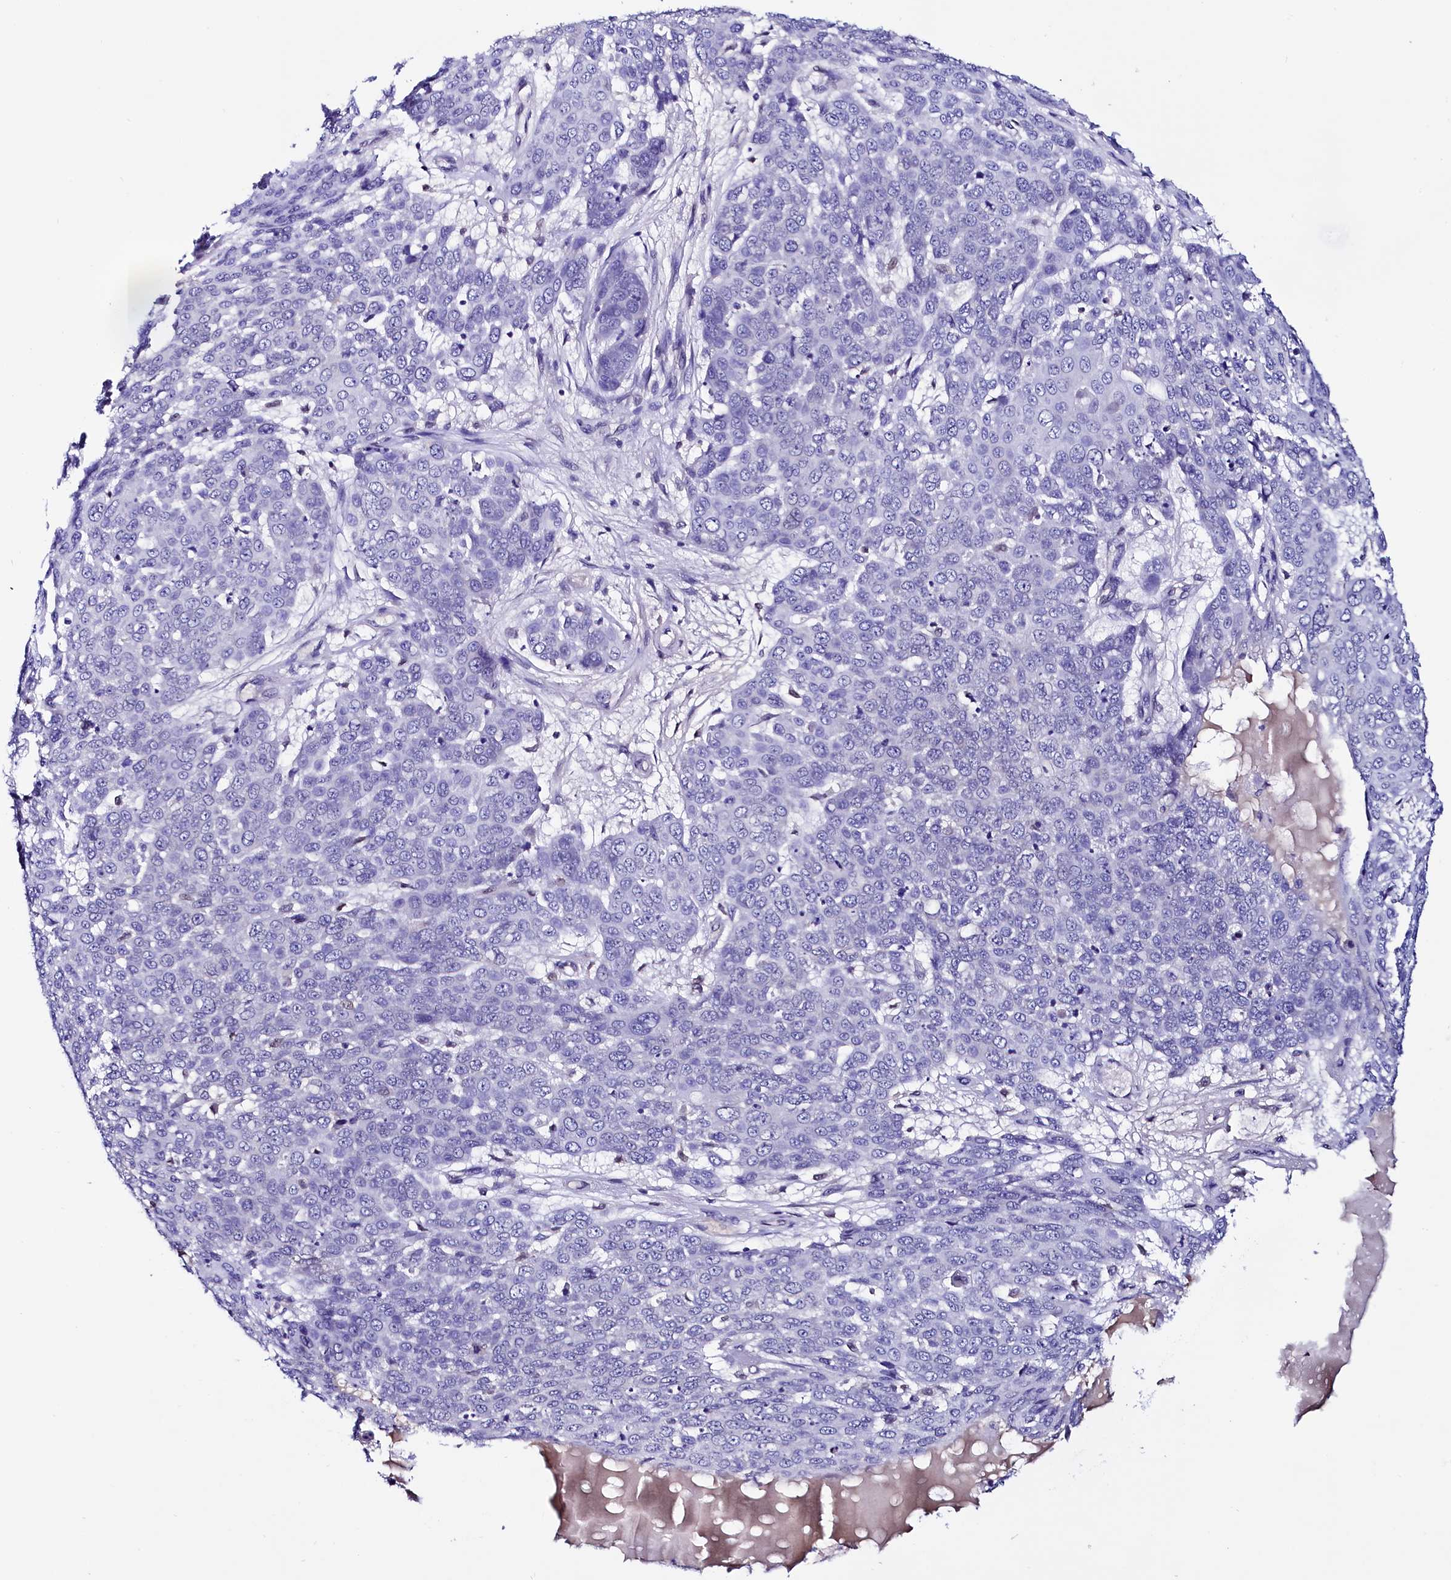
{"staining": {"intensity": "negative", "quantity": "none", "location": "none"}, "tissue": "skin cancer", "cell_type": "Tumor cells", "image_type": "cancer", "snomed": [{"axis": "morphology", "description": "Squamous cell carcinoma, NOS"}, {"axis": "topography", "description": "Skin"}], "caption": "This is a photomicrograph of immunohistochemistry staining of skin squamous cell carcinoma, which shows no positivity in tumor cells.", "gene": "HAND1", "patient": {"sex": "male", "age": 71}}